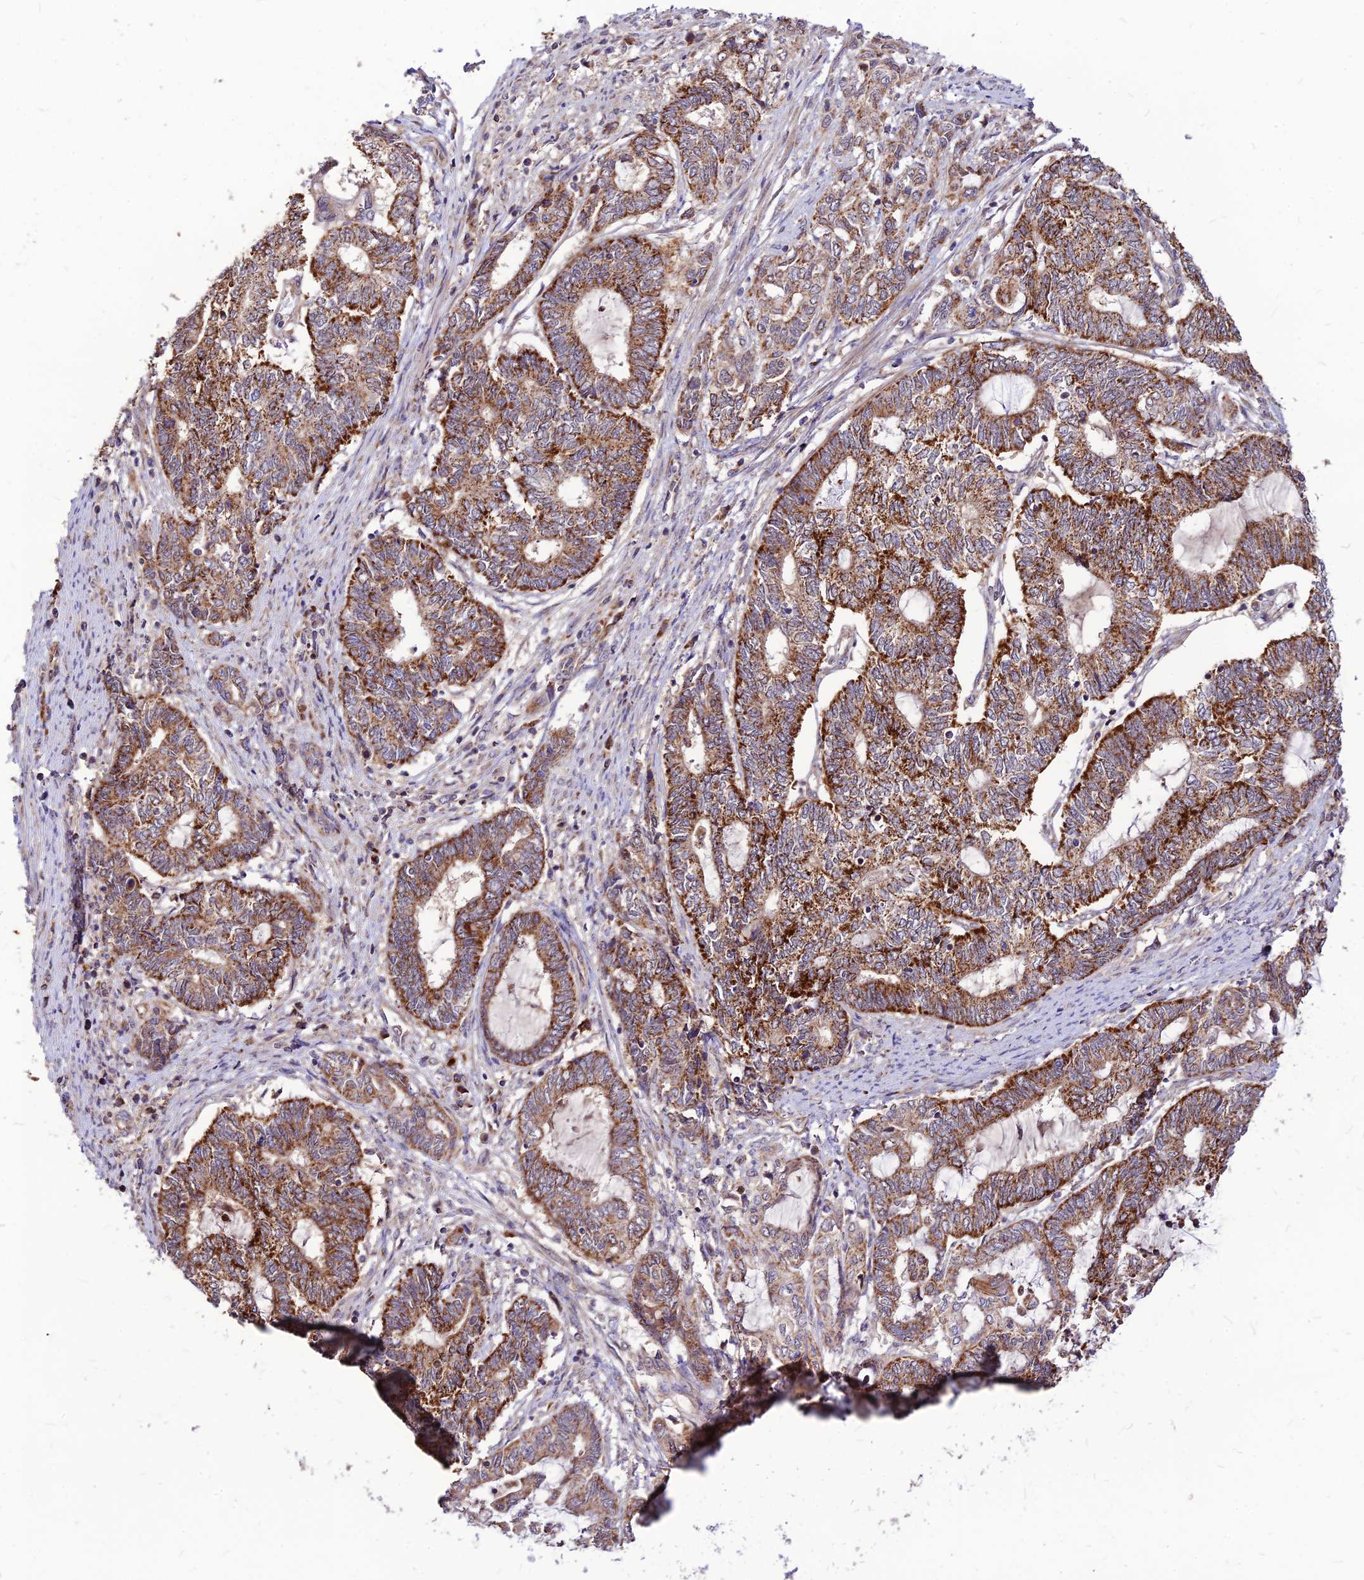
{"staining": {"intensity": "strong", "quantity": ">75%", "location": "cytoplasmic/membranous"}, "tissue": "endometrial cancer", "cell_type": "Tumor cells", "image_type": "cancer", "snomed": [{"axis": "morphology", "description": "Adenocarcinoma, NOS"}, {"axis": "topography", "description": "Uterus"}, {"axis": "topography", "description": "Endometrium"}], "caption": "IHC of adenocarcinoma (endometrial) exhibits high levels of strong cytoplasmic/membranous positivity in about >75% of tumor cells.", "gene": "ECI1", "patient": {"sex": "female", "age": 70}}